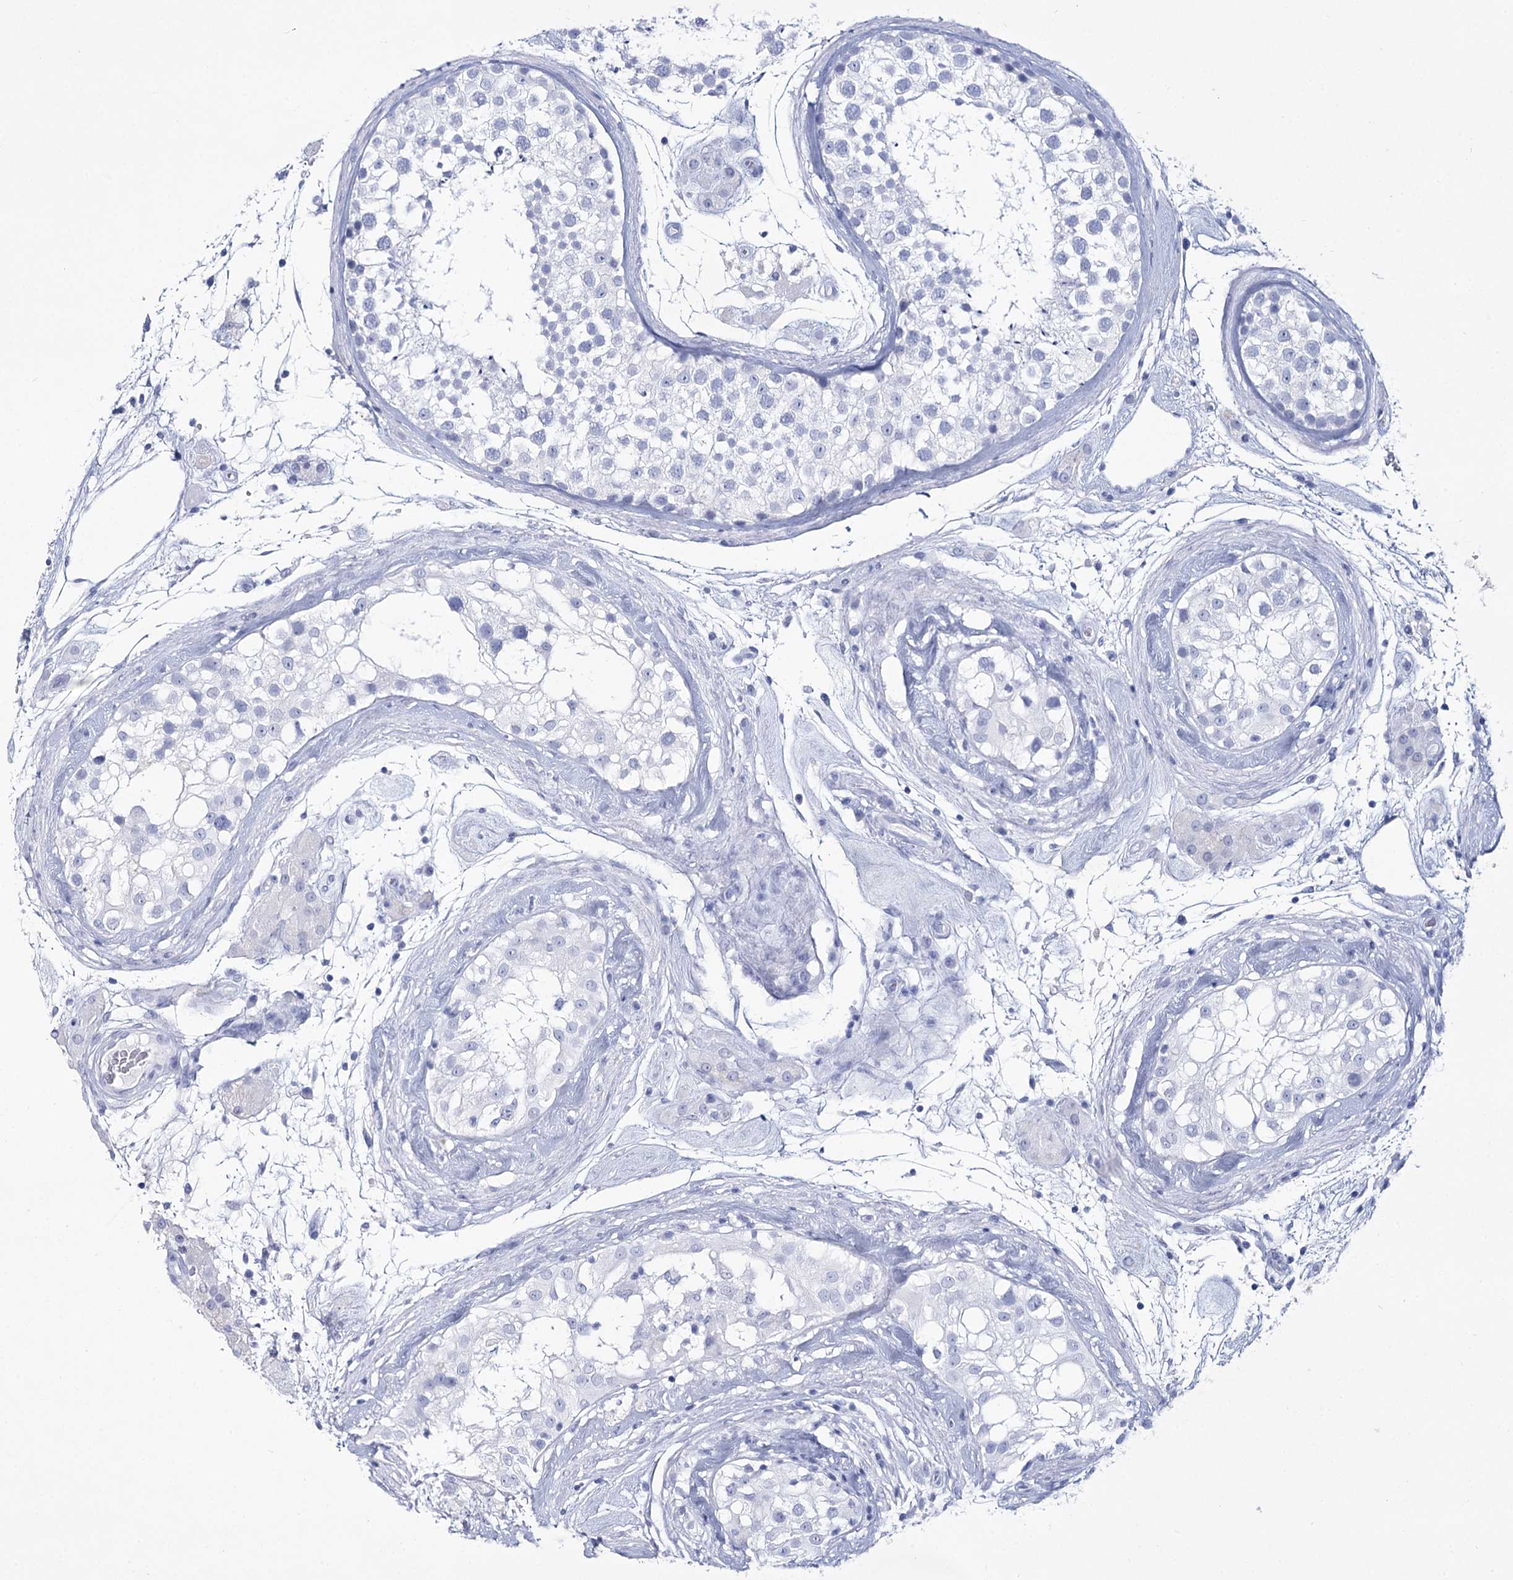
{"staining": {"intensity": "negative", "quantity": "none", "location": "none"}, "tissue": "testis", "cell_type": "Cells in seminiferous ducts", "image_type": "normal", "snomed": [{"axis": "morphology", "description": "Normal tissue, NOS"}, {"axis": "topography", "description": "Testis"}], "caption": "High power microscopy photomicrograph of an immunohistochemistry (IHC) photomicrograph of benign testis, revealing no significant expression in cells in seminiferous ducts. (Brightfield microscopy of DAB immunohistochemistry (IHC) at high magnification).", "gene": "RNF186", "patient": {"sex": "male", "age": 46}}